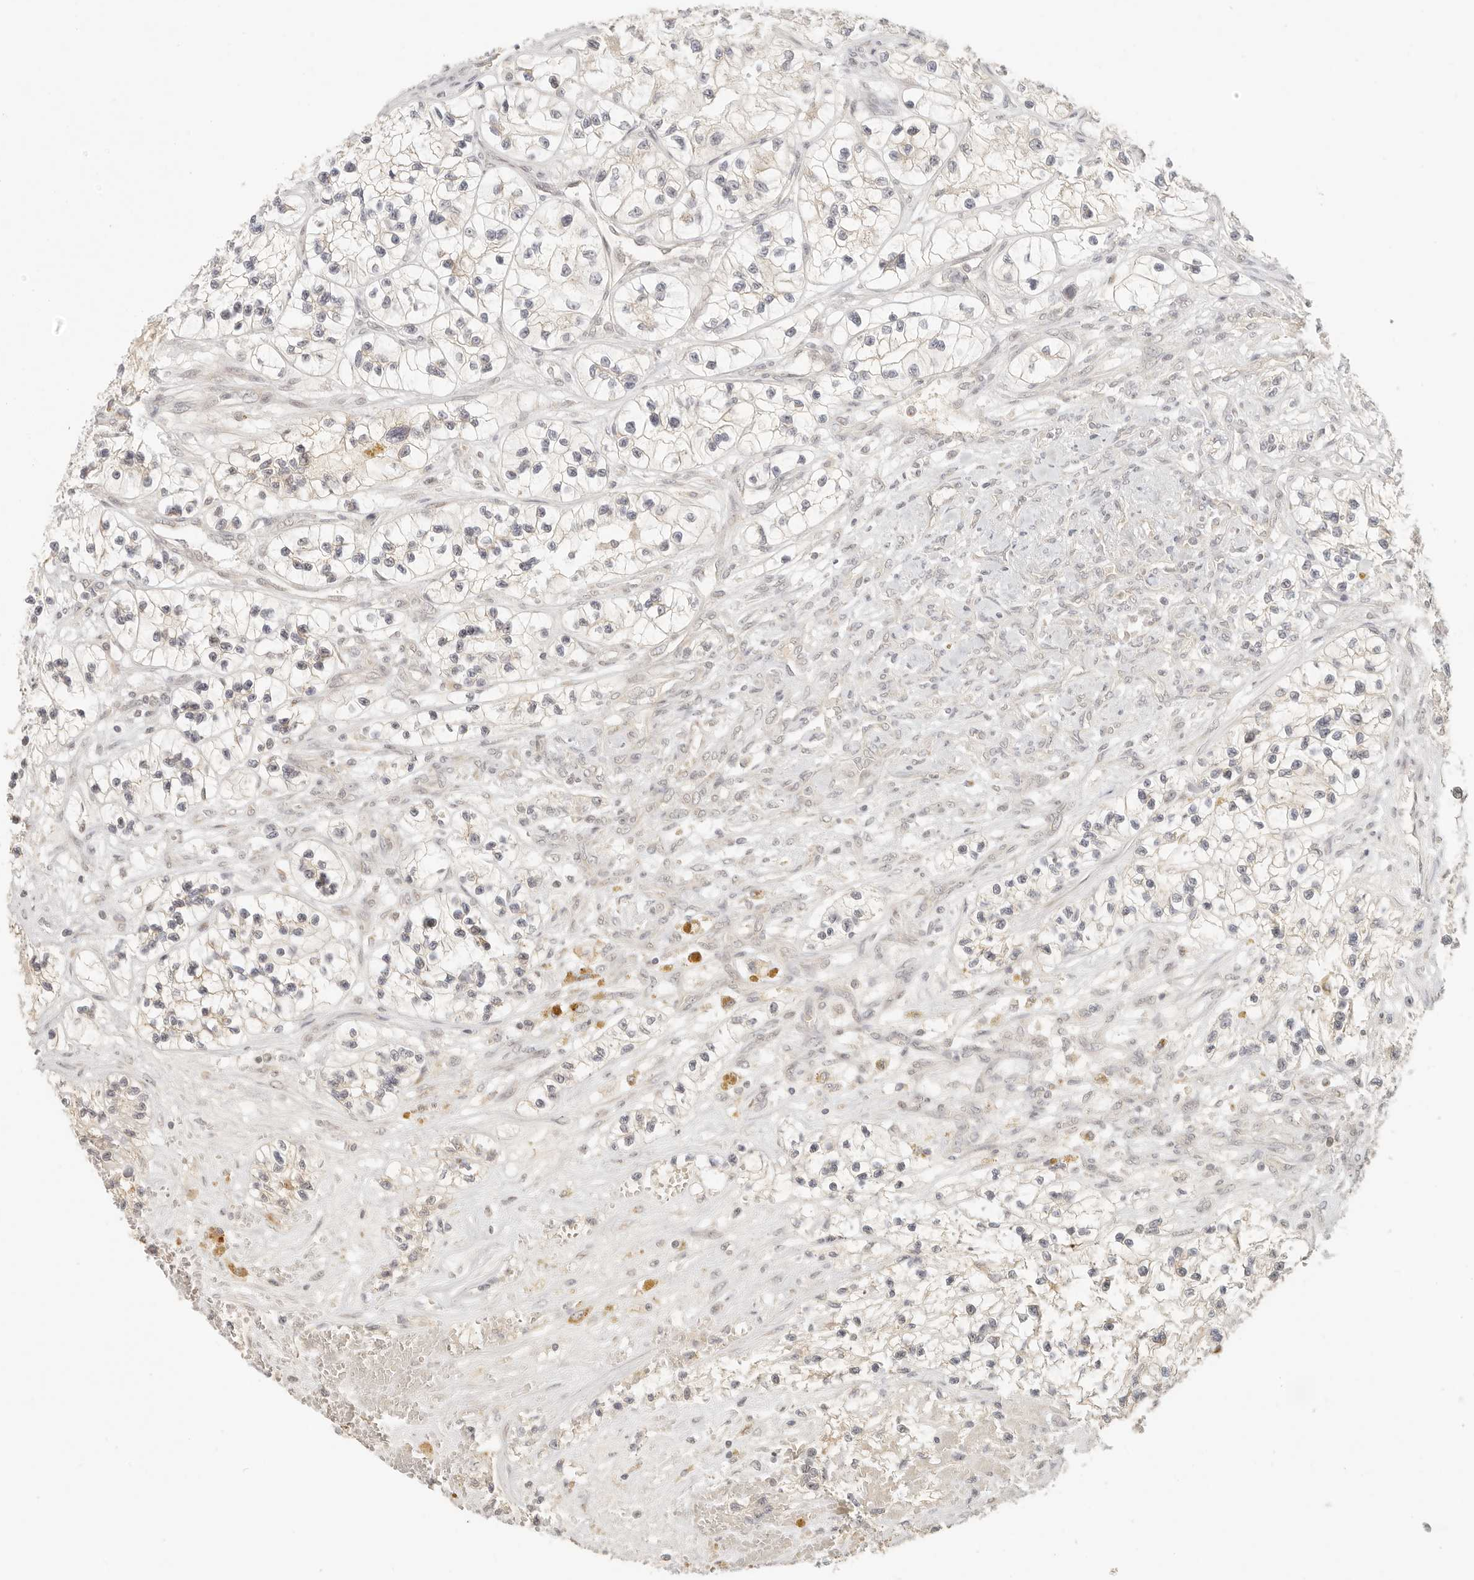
{"staining": {"intensity": "weak", "quantity": "25%-75%", "location": "cytoplasmic/membranous"}, "tissue": "renal cancer", "cell_type": "Tumor cells", "image_type": "cancer", "snomed": [{"axis": "morphology", "description": "Adenocarcinoma, NOS"}, {"axis": "topography", "description": "Kidney"}], "caption": "The photomicrograph reveals a brown stain indicating the presence of a protein in the cytoplasmic/membranous of tumor cells in renal adenocarcinoma.", "gene": "INTS11", "patient": {"sex": "female", "age": 57}}